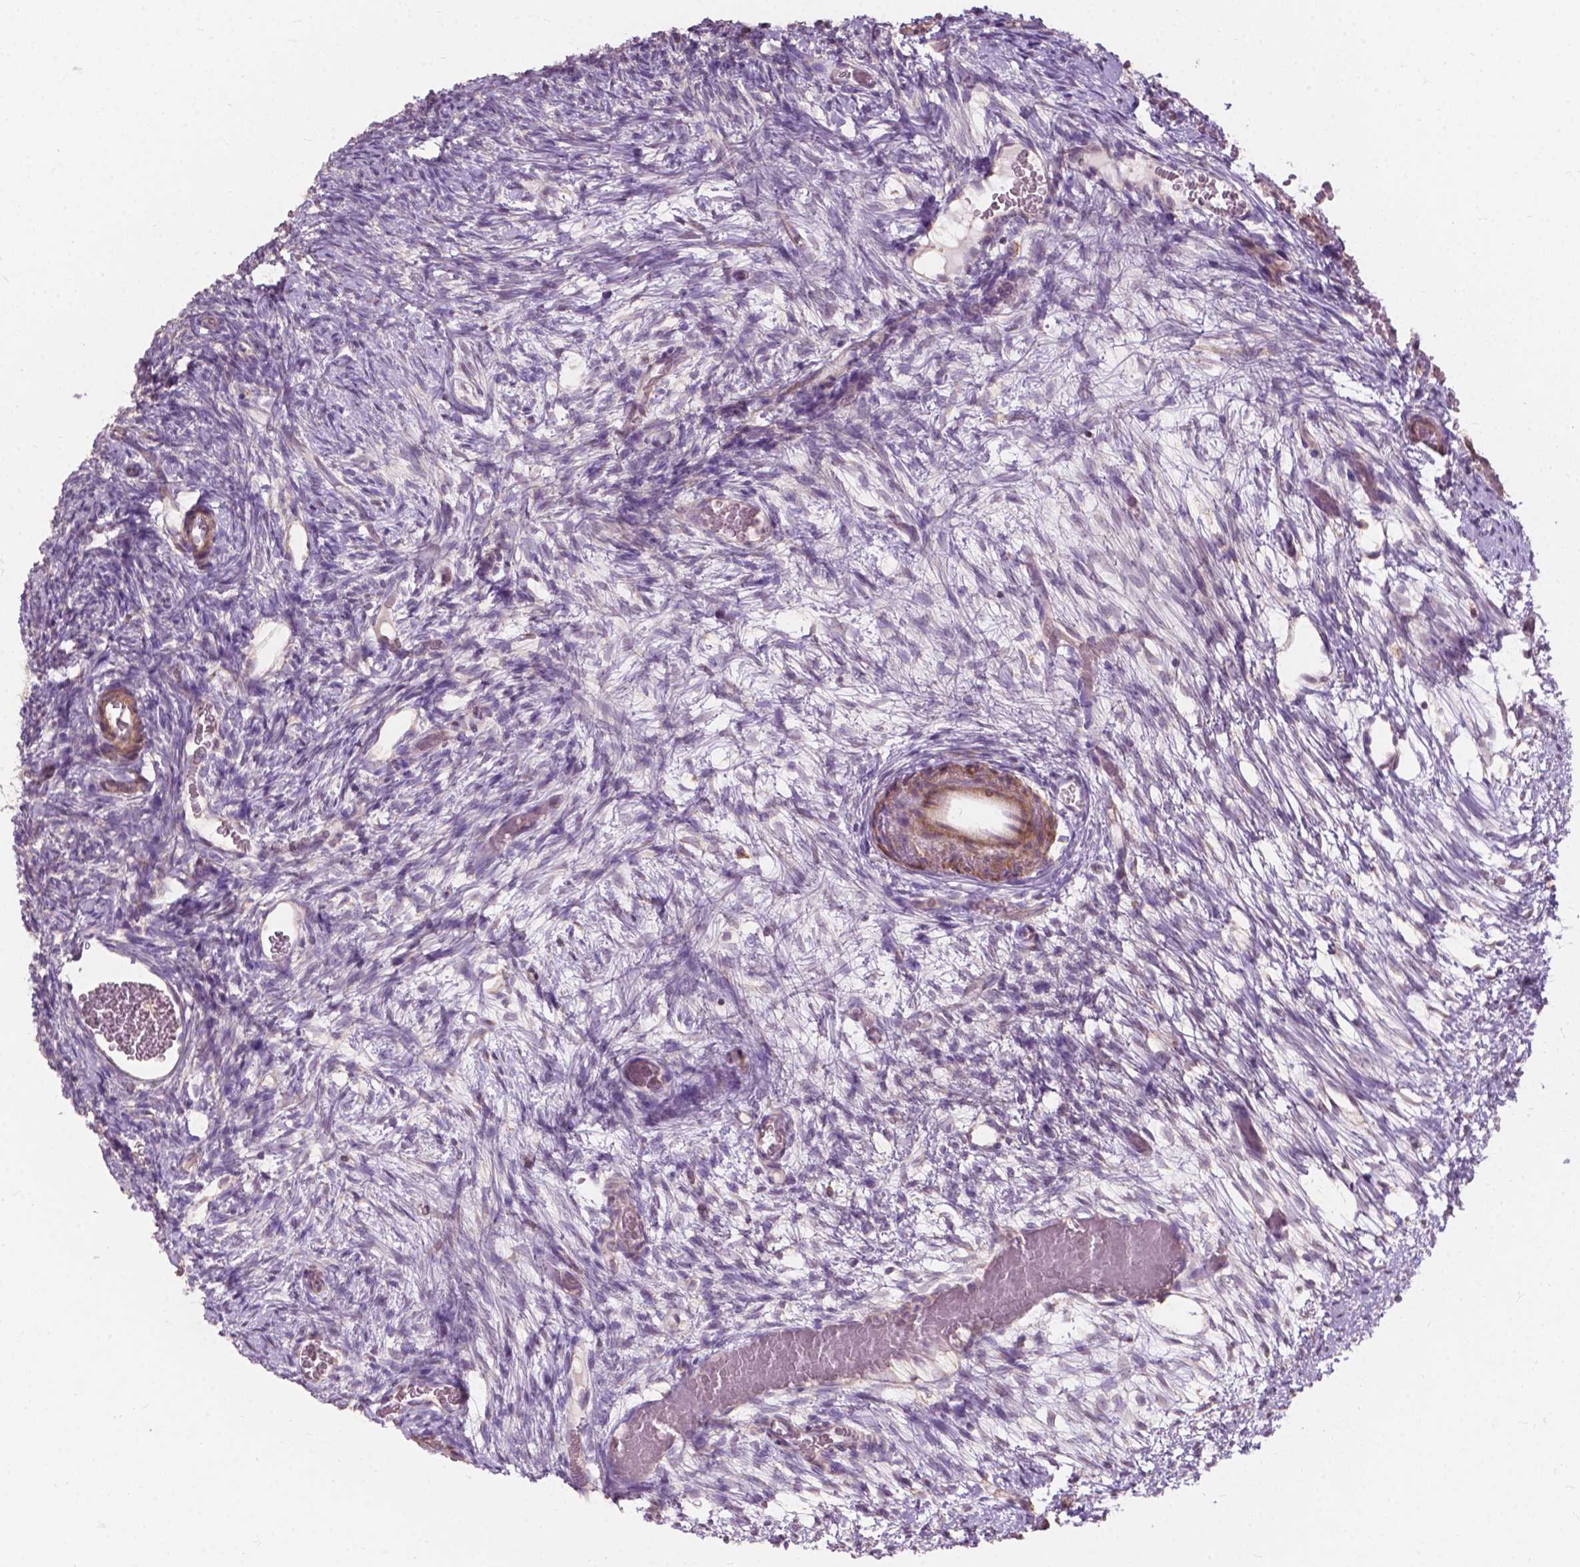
{"staining": {"intensity": "moderate", "quantity": "25%-75%", "location": "cytoplasmic/membranous"}, "tissue": "ovary", "cell_type": "Follicle cells", "image_type": "normal", "snomed": [{"axis": "morphology", "description": "Normal tissue, NOS"}, {"axis": "topography", "description": "Ovary"}], "caption": "Protein staining demonstrates moderate cytoplasmic/membranous expression in about 25%-75% of follicle cells in normal ovary. (DAB (3,3'-diaminobenzidine) IHC with brightfield microscopy, high magnification).", "gene": "NDUFA10", "patient": {"sex": "female", "age": 39}}